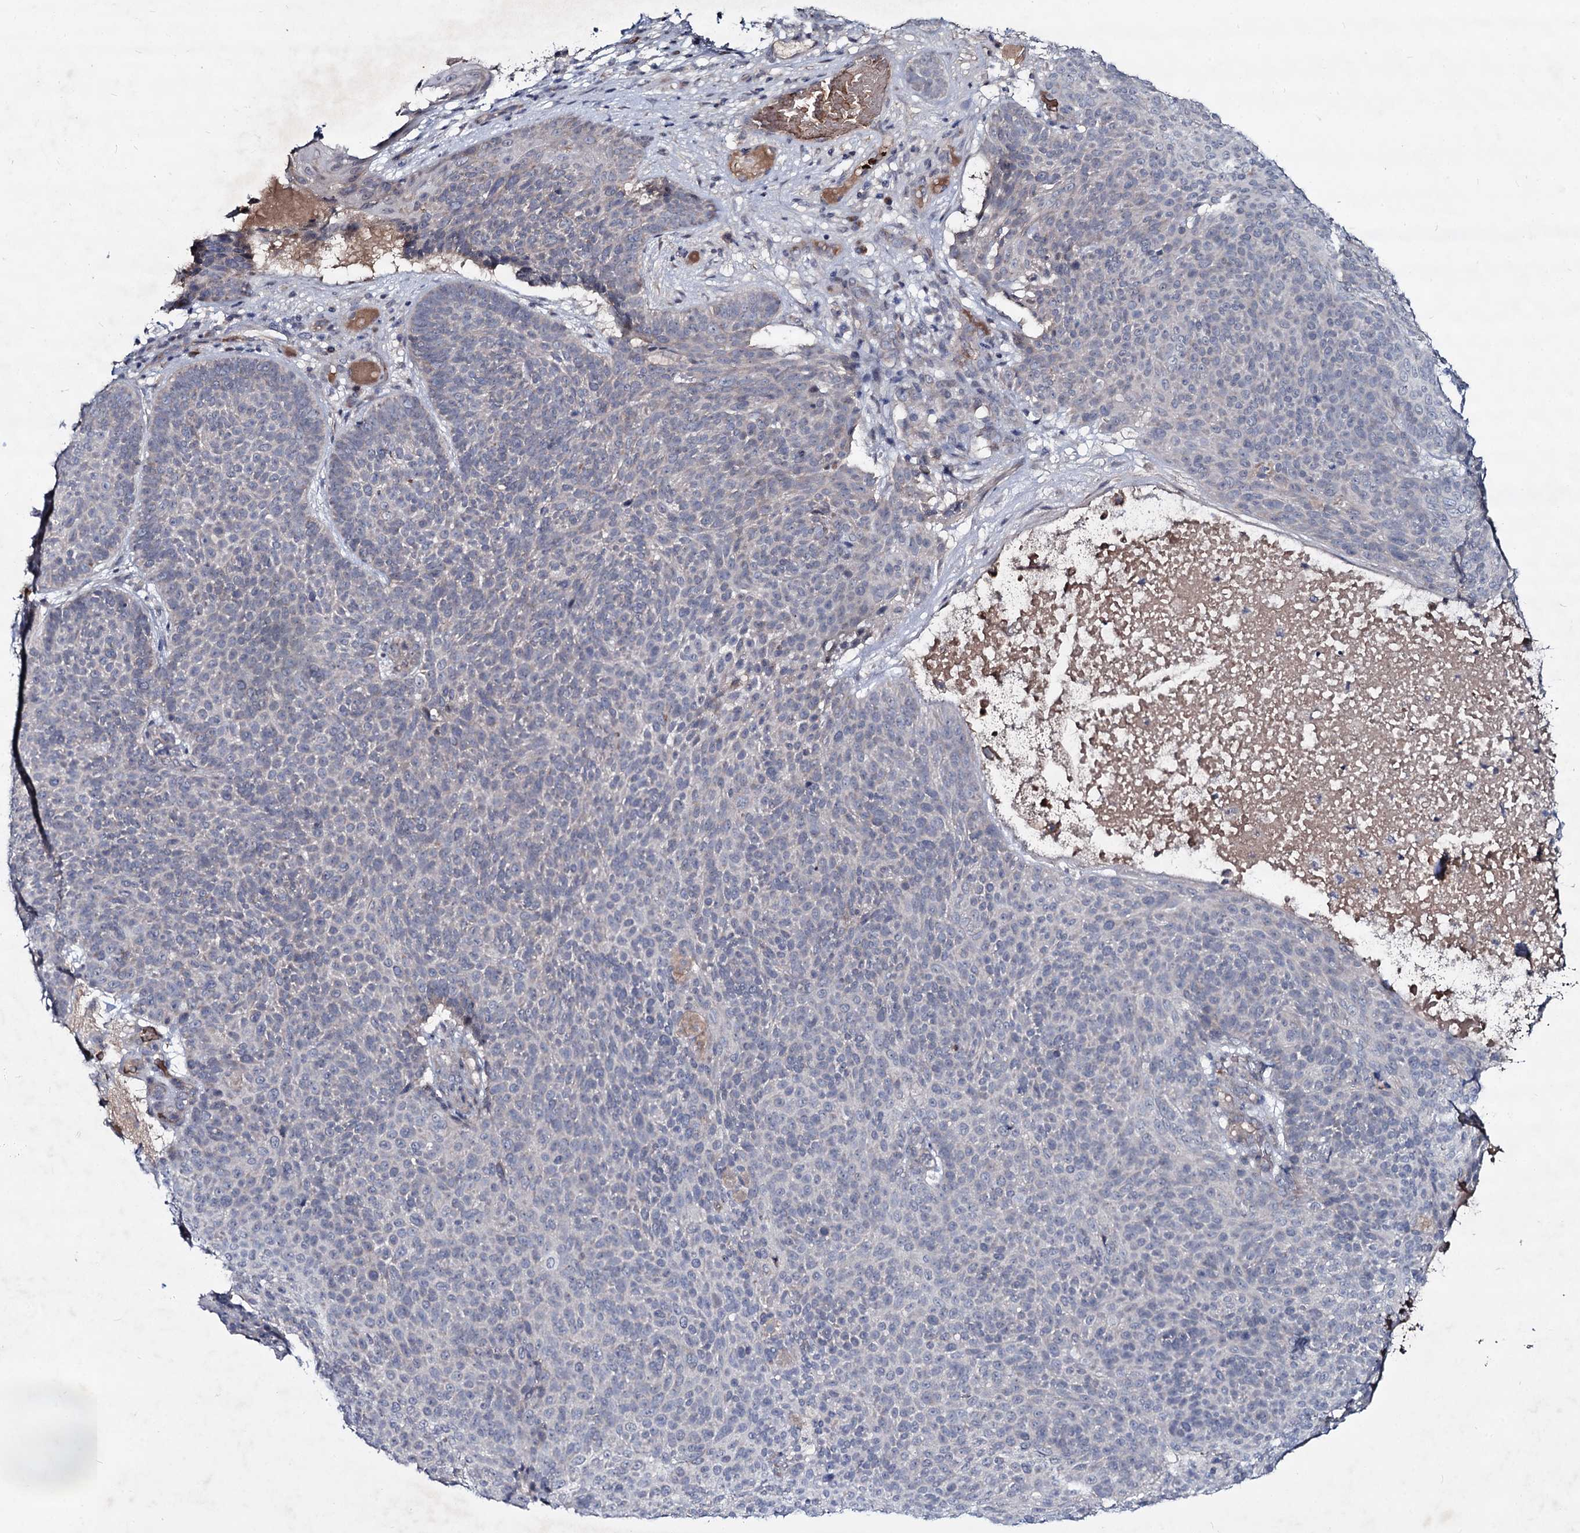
{"staining": {"intensity": "negative", "quantity": "none", "location": "none"}, "tissue": "skin cancer", "cell_type": "Tumor cells", "image_type": "cancer", "snomed": [{"axis": "morphology", "description": "Basal cell carcinoma"}, {"axis": "topography", "description": "Skin"}], "caption": "Tumor cells are negative for protein expression in human skin cancer. (Stains: DAB (3,3'-diaminobenzidine) immunohistochemistry (IHC) with hematoxylin counter stain, Microscopy: brightfield microscopy at high magnification).", "gene": "RNF6", "patient": {"sex": "male", "age": 85}}